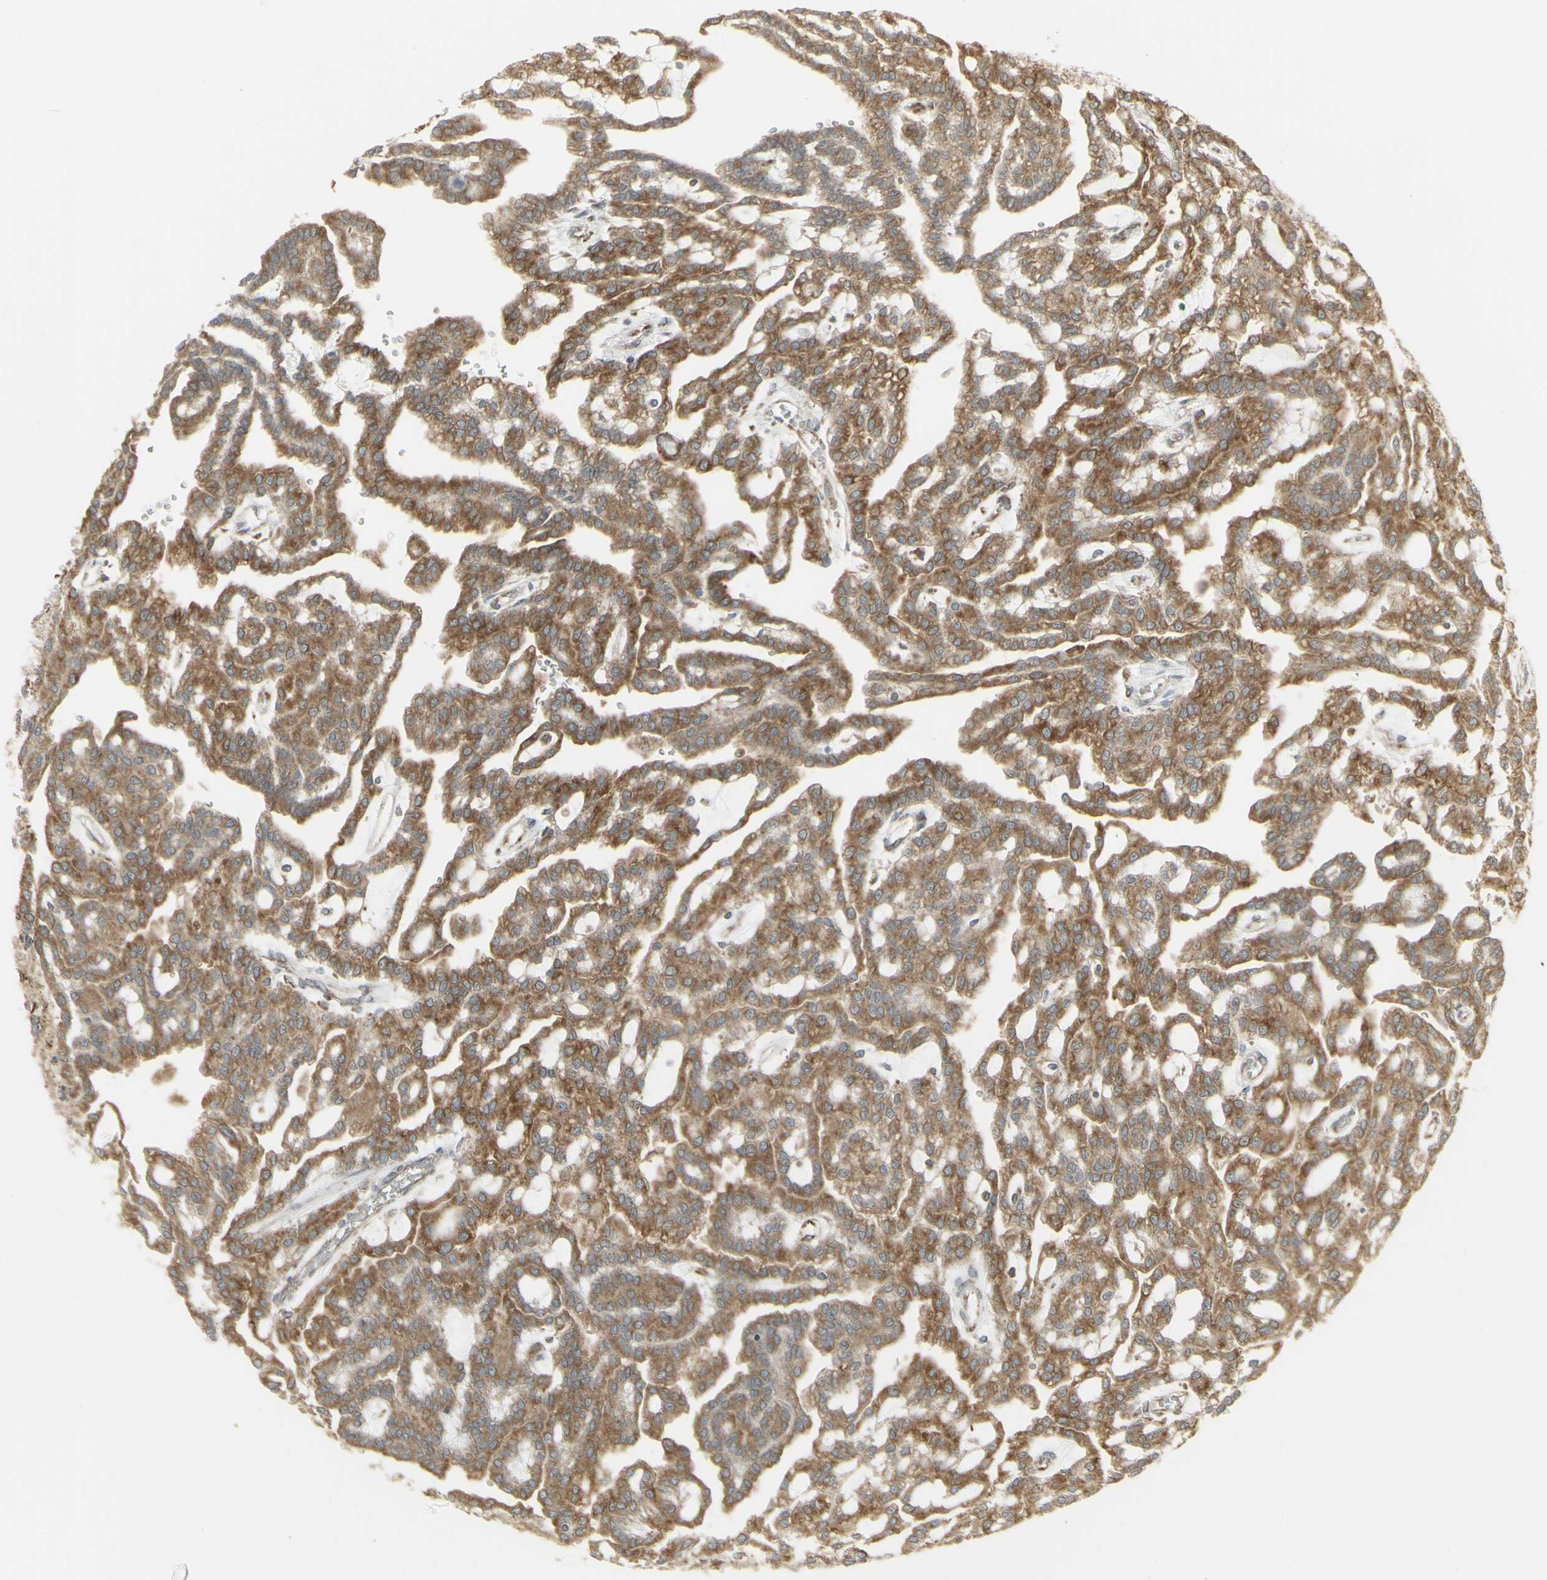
{"staining": {"intensity": "moderate", "quantity": ">75%", "location": "cytoplasmic/membranous"}, "tissue": "renal cancer", "cell_type": "Tumor cells", "image_type": "cancer", "snomed": [{"axis": "morphology", "description": "Adenocarcinoma, NOS"}, {"axis": "topography", "description": "Kidney"}], "caption": "Immunohistochemistry (IHC) of renal cancer exhibits medium levels of moderate cytoplasmic/membranous staining in about >75% of tumor cells. (IHC, brightfield microscopy, high magnification).", "gene": "FKBP3", "patient": {"sex": "male", "age": 63}}